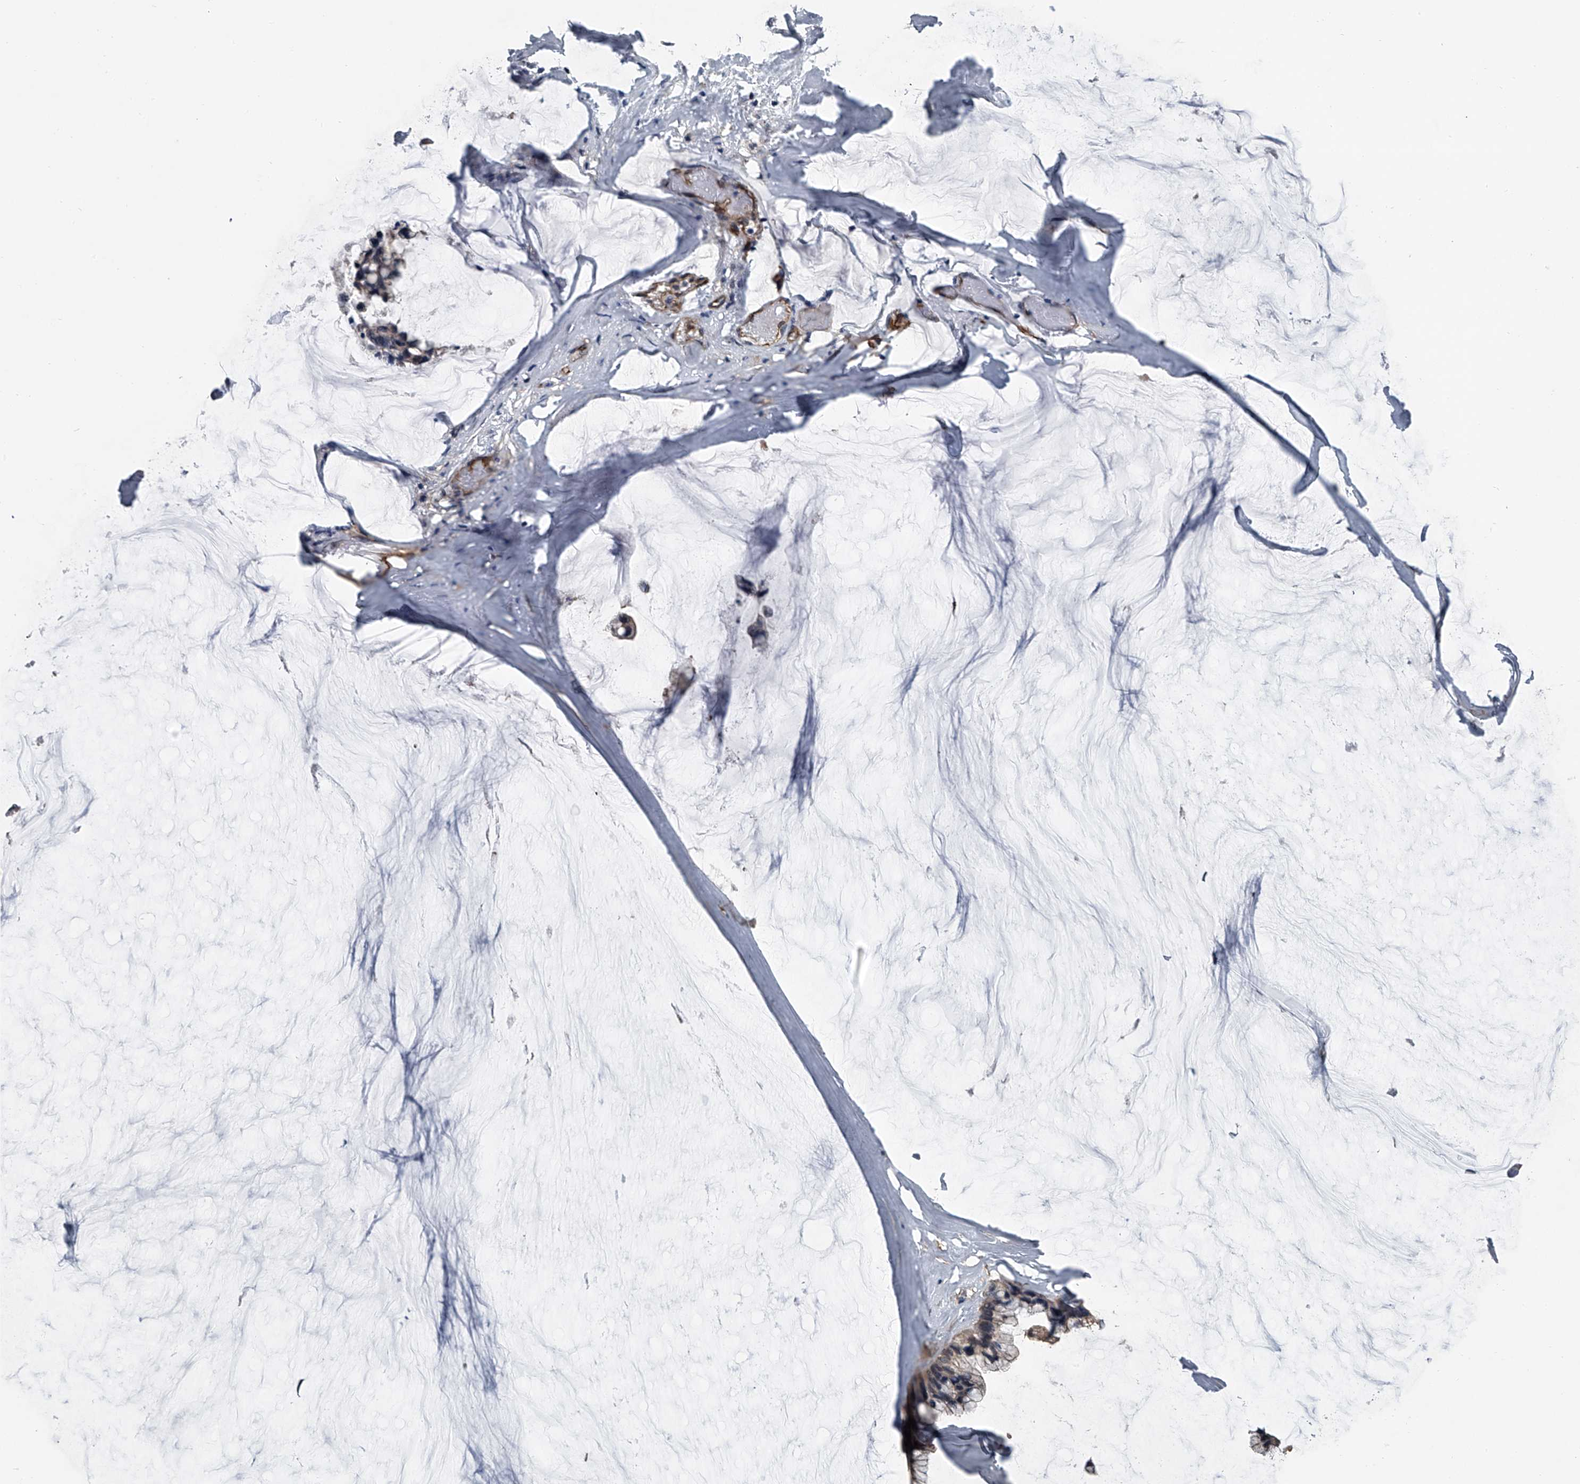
{"staining": {"intensity": "weak", "quantity": "<25%", "location": "cytoplasmic/membranous"}, "tissue": "ovarian cancer", "cell_type": "Tumor cells", "image_type": "cancer", "snomed": [{"axis": "morphology", "description": "Cystadenocarcinoma, mucinous, NOS"}, {"axis": "topography", "description": "Ovary"}], "caption": "Immunohistochemistry photomicrograph of neoplastic tissue: ovarian cancer (mucinous cystadenocarcinoma) stained with DAB reveals no significant protein positivity in tumor cells. Brightfield microscopy of immunohistochemistry (IHC) stained with DAB (brown) and hematoxylin (blue), captured at high magnification.", "gene": "LDLRAD2", "patient": {"sex": "female", "age": 39}}